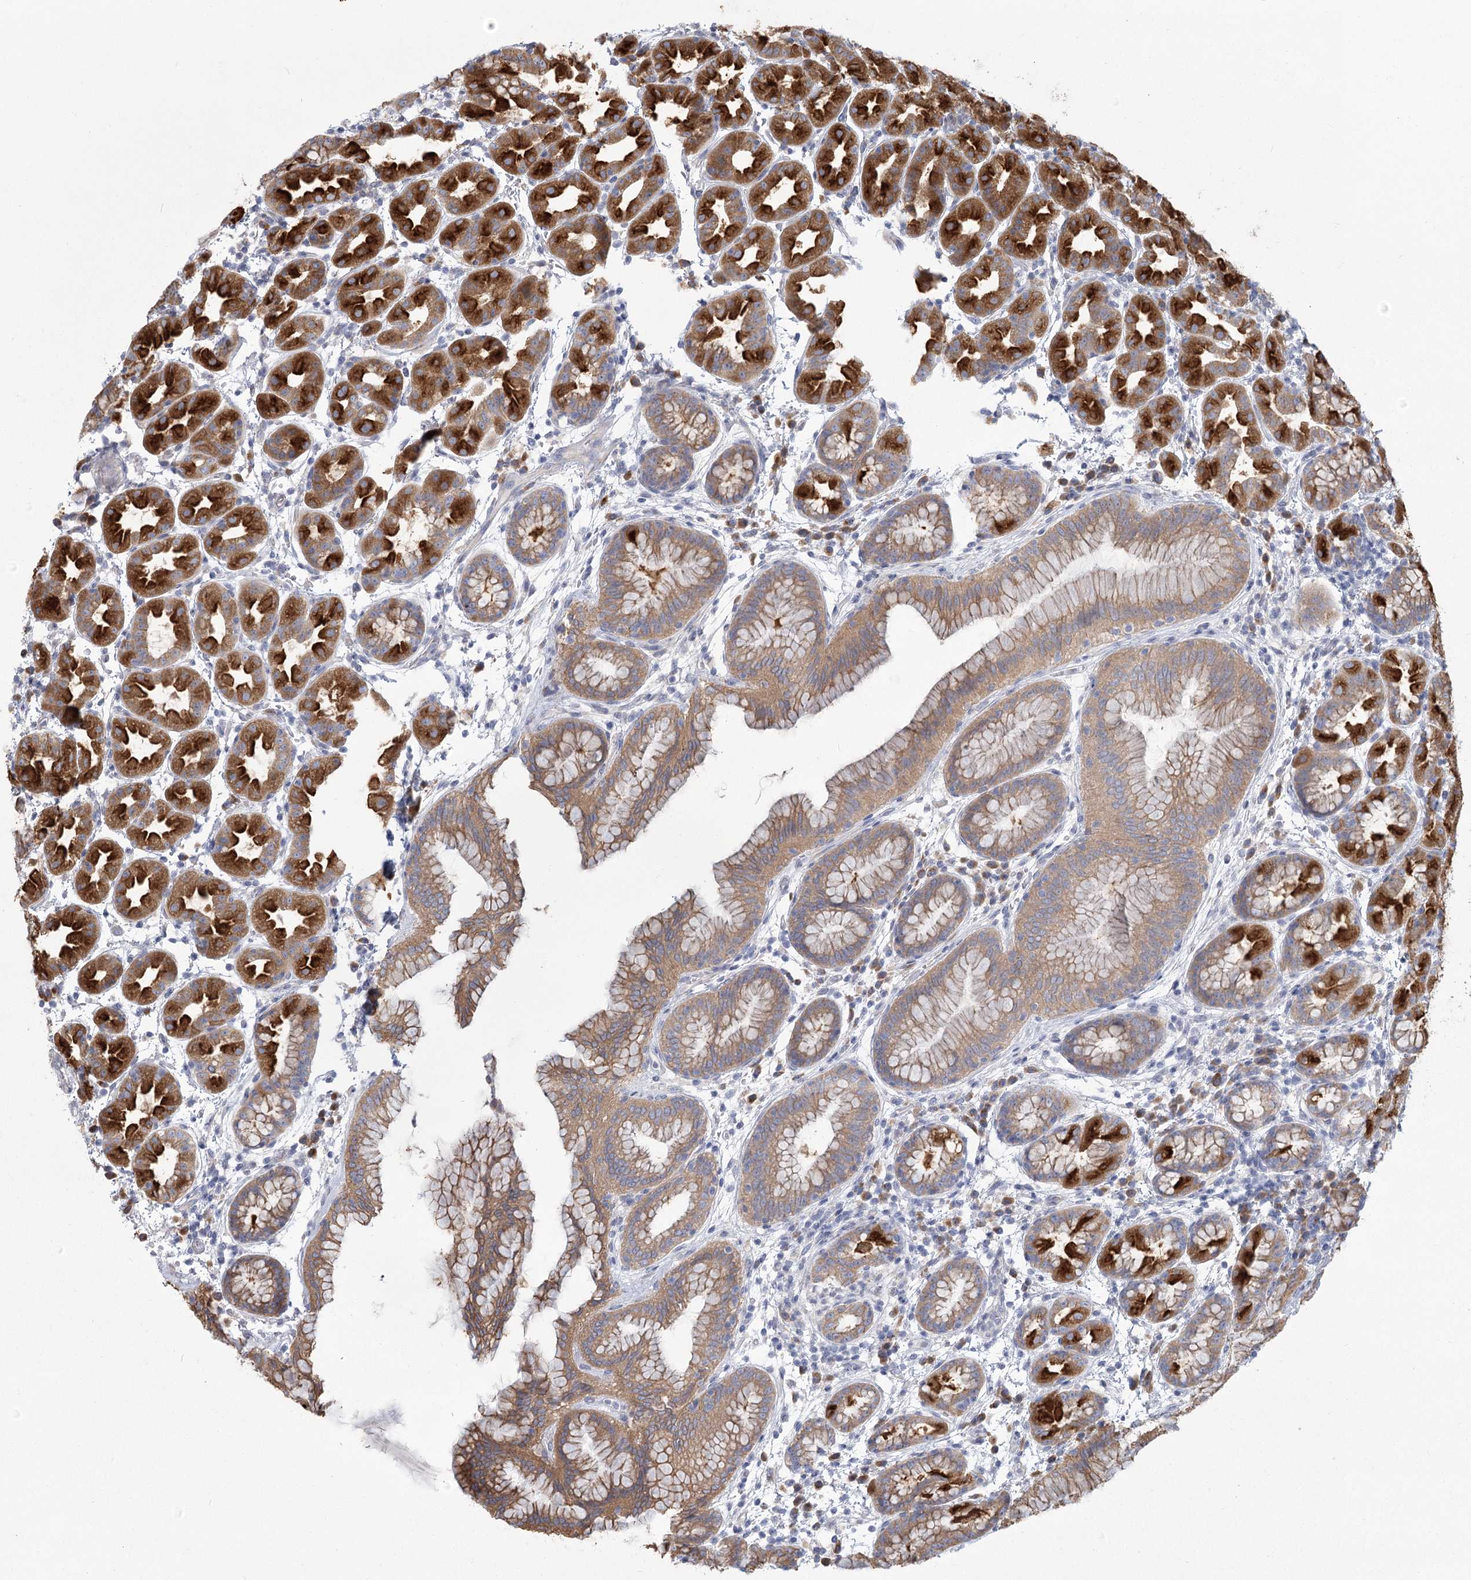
{"staining": {"intensity": "strong", "quantity": ">75%", "location": "cytoplasmic/membranous"}, "tissue": "stomach", "cell_type": "Glandular cells", "image_type": "normal", "snomed": [{"axis": "morphology", "description": "Normal tissue, NOS"}, {"axis": "topography", "description": "Stomach"}], "caption": "Stomach was stained to show a protein in brown. There is high levels of strong cytoplasmic/membranous staining in about >75% of glandular cells.", "gene": "CNTLN", "patient": {"sex": "female", "age": 79}}